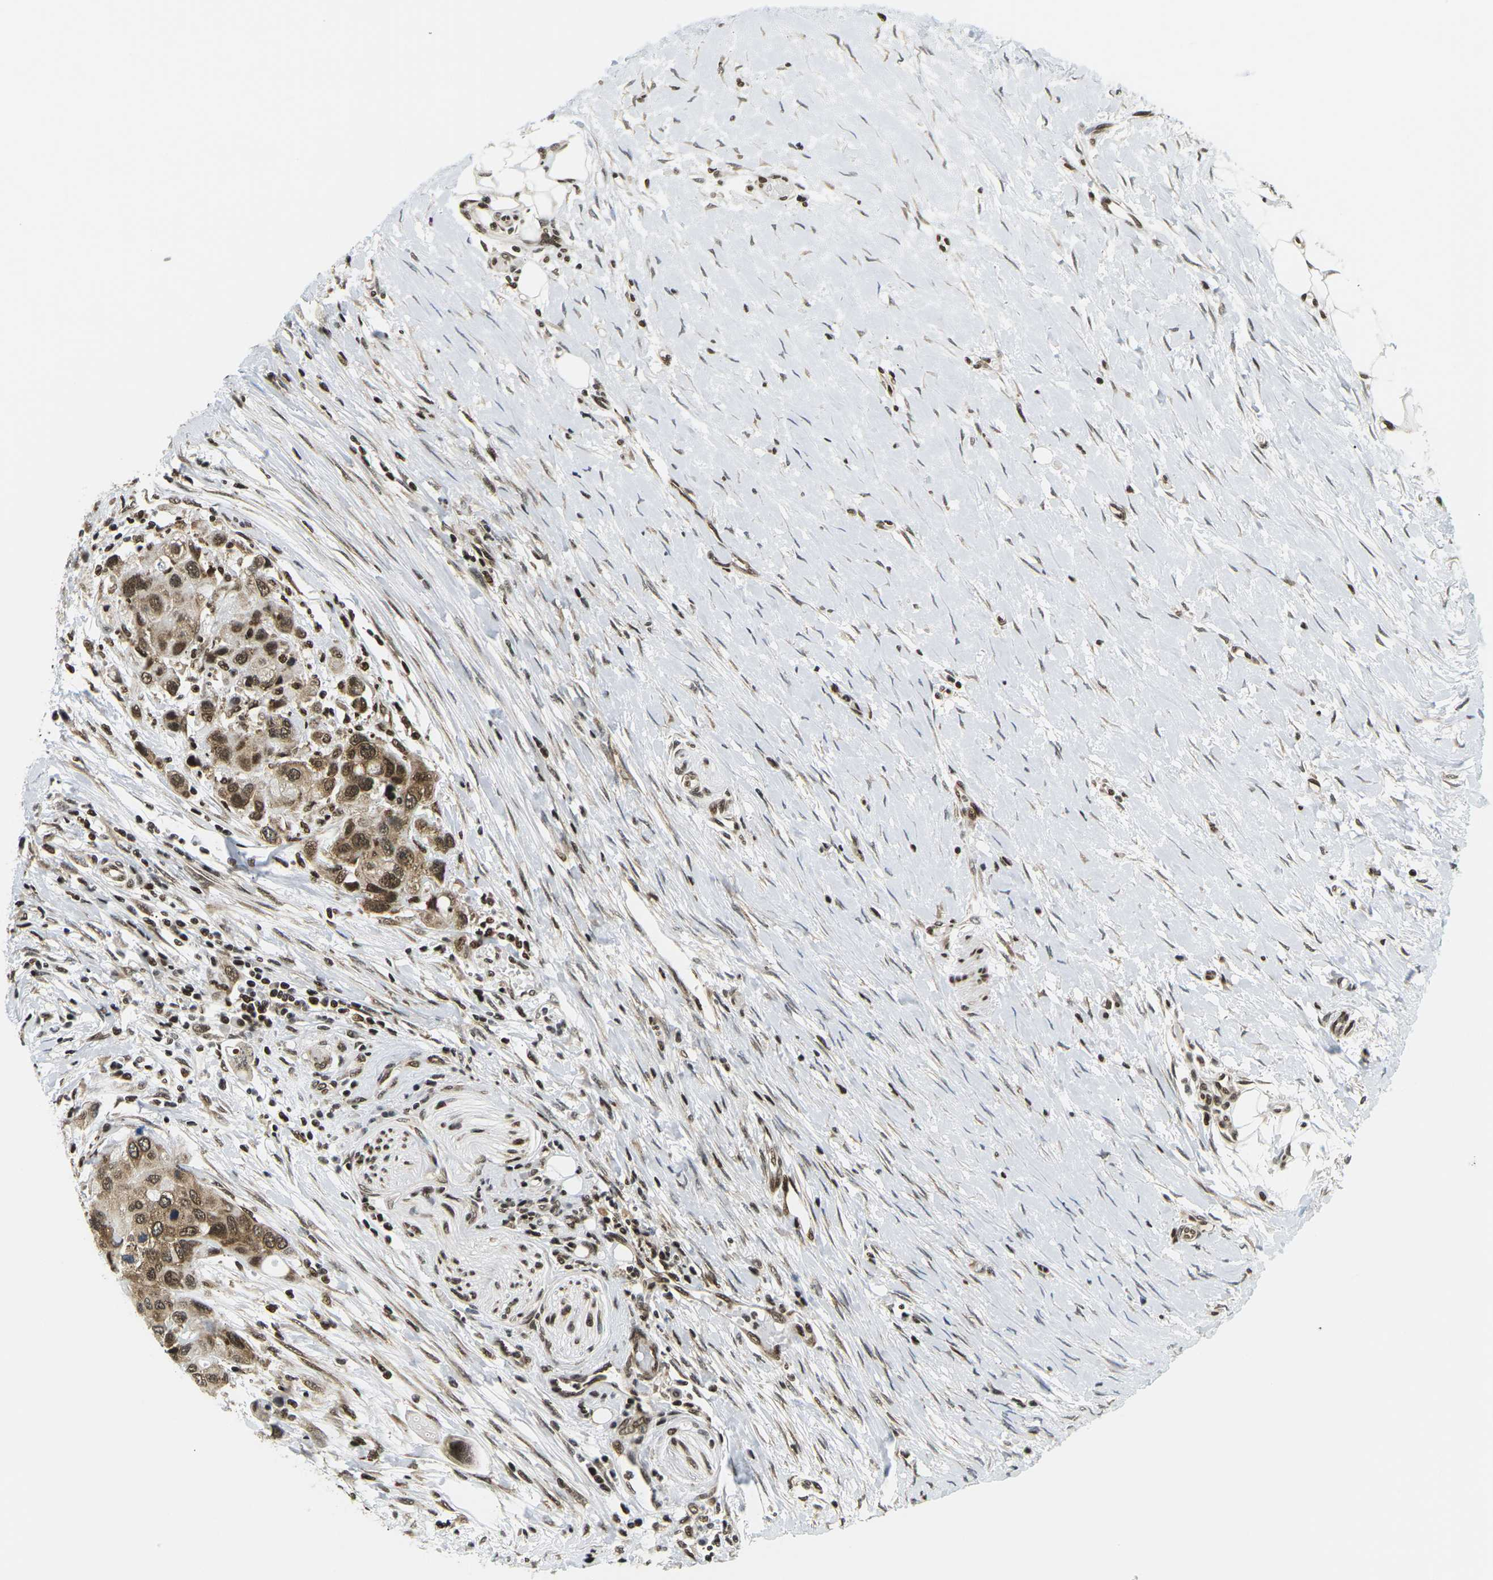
{"staining": {"intensity": "moderate", "quantity": ">75%", "location": "cytoplasmic/membranous,nuclear"}, "tissue": "urothelial cancer", "cell_type": "Tumor cells", "image_type": "cancer", "snomed": [{"axis": "morphology", "description": "Urothelial carcinoma, High grade"}, {"axis": "topography", "description": "Urinary bladder"}], "caption": "High-power microscopy captured an IHC micrograph of urothelial carcinoma (high-grade), revealing moderate cytoplasmic/membranous and nuclear expression in about >75% of tumor cells.", "gene": "CELF1", "patient": {"sex": "female", "age": 56}}